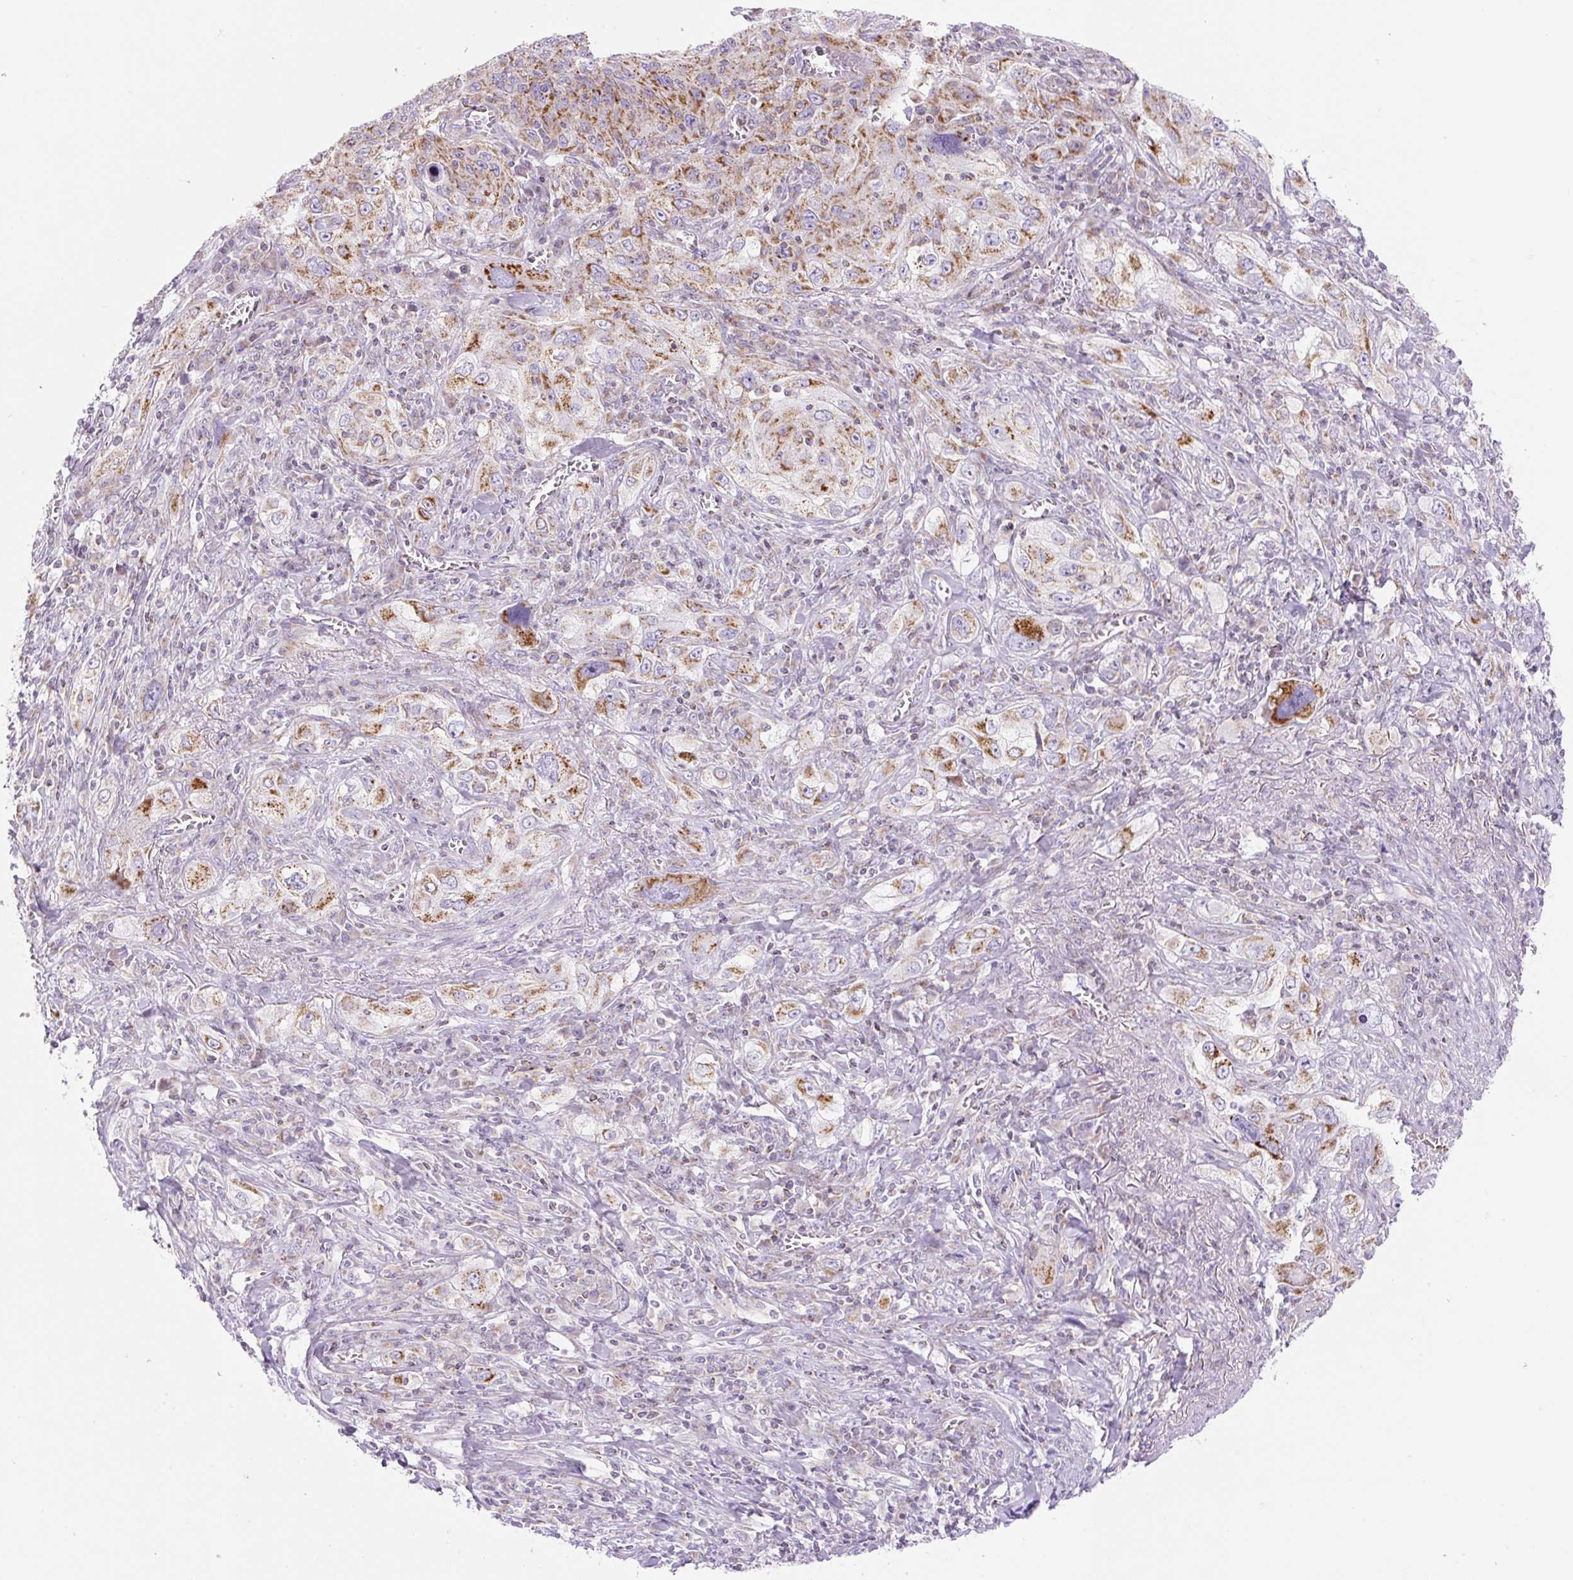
{"staining": {"intensity": "moderate", "quantity": ">75%", "location": "cytoplasmic/membranous"}, "tissue": "lung cancer", "cell_type": "Tumor cells", "image_type": "cancer", "snomed": [{"axis": "morphology", "description": "Squamous cell carcinoma, NOS"}, {"axis": "topography", "description": "Lung"}], "caption": "Immunohistochemistry staining of squamous cell carcinoma (lung), which shows medium levels of moderate cytoplasmic/membranous staining in approximately >75% of tumor cells indicating moderate cytoplasmic/membranous protein staining. The staining was performed using DAB (brown) for protein detection and nuclei were counterstained in hematoxylin (blue).", "gene": "FOCAD", "patient": {"sex": "female", "age": 69}}